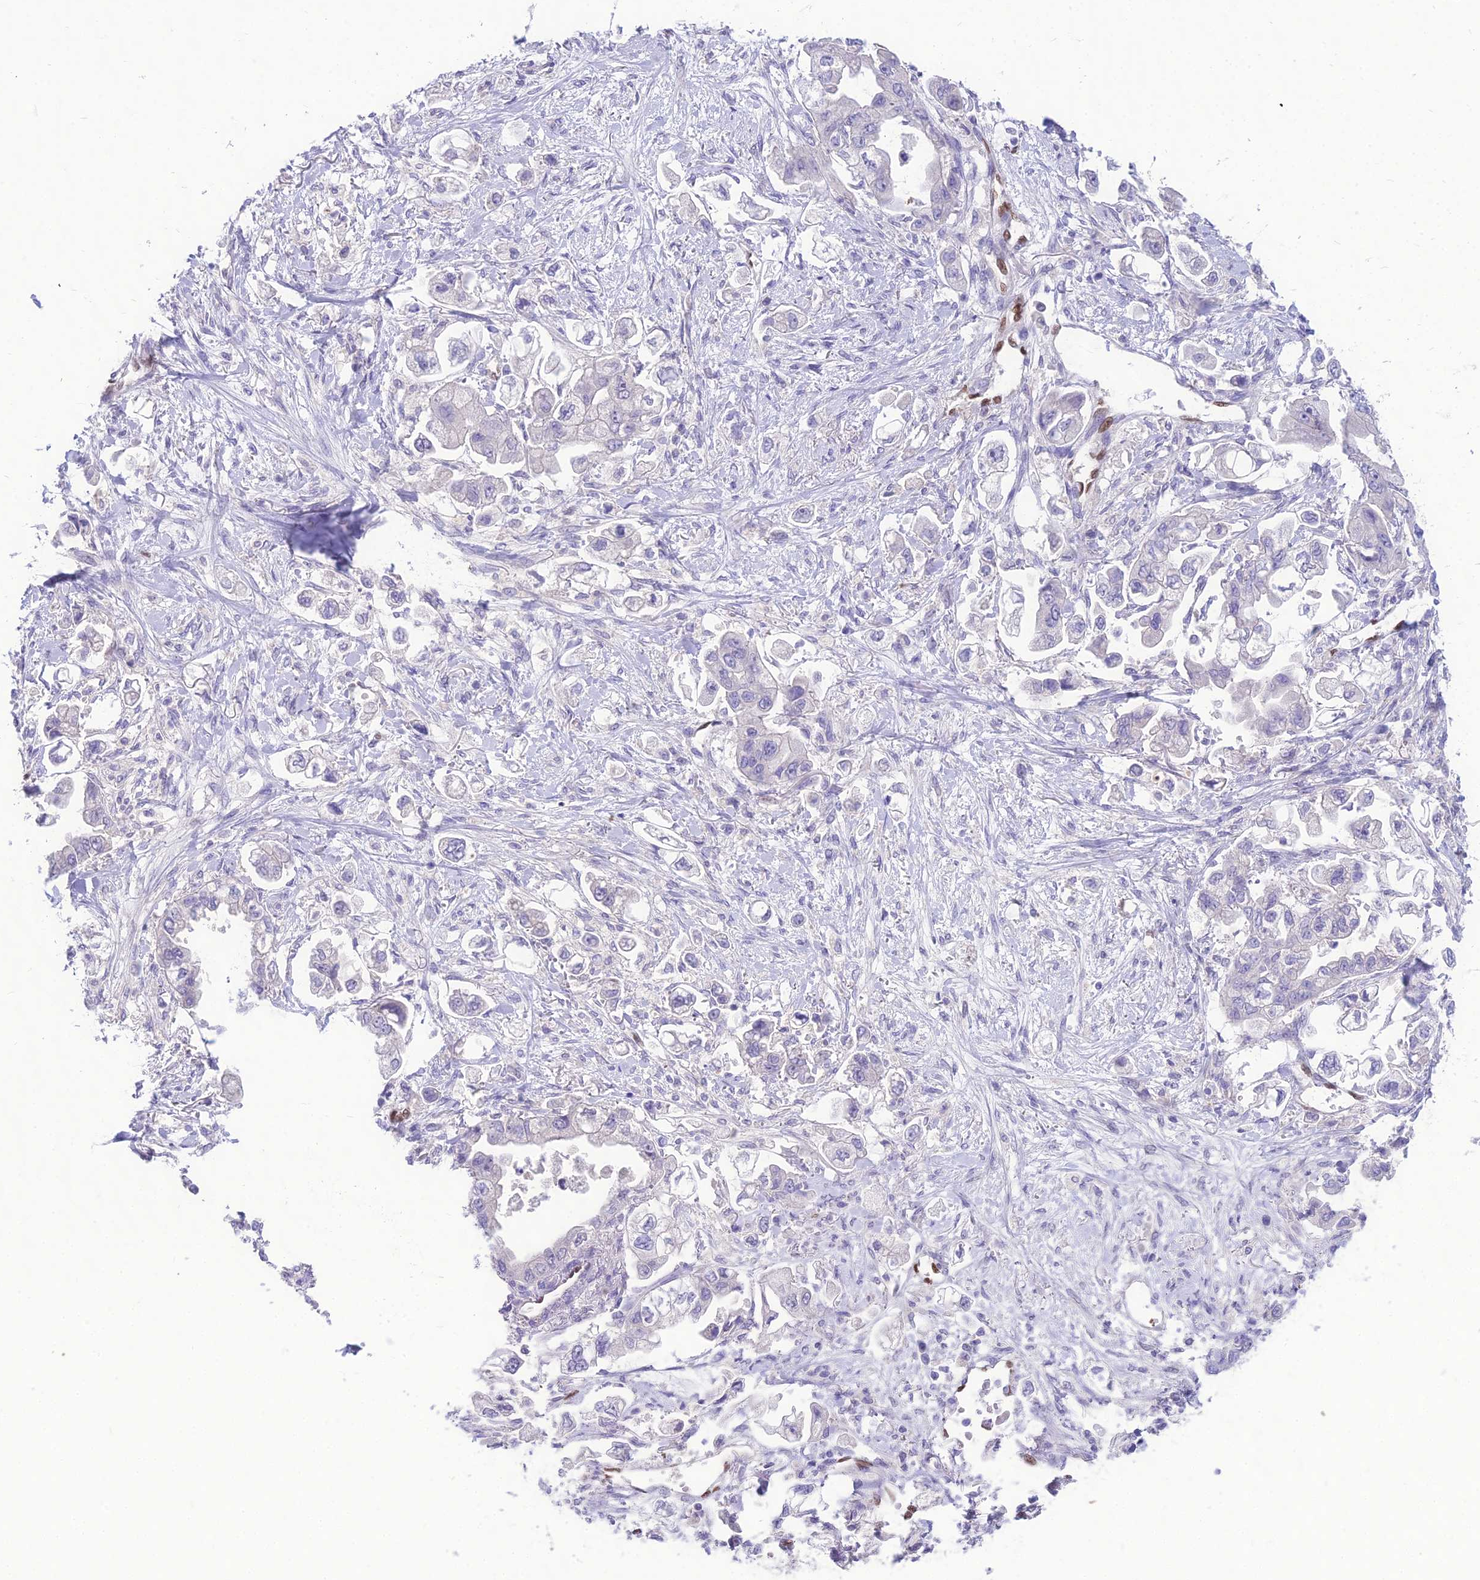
{"staining": {"intensity": "negative", "quantity": "none", "location": "none"}, "tissue": "stomach cancer", "cell_type": "Tumor cells", "image_type": "cancer", "snomed": [{"axis": "morphology", "description": "Adenocarcinoma, NOS"}, {"axis": "topography", "description": "Stomach"}], "caption": "Immunohistochemistry of stomach adenocarcinoma reveals no expression in tumor cells.", "gene": "NOVA2", "patient": {"sex": "male", "age": 62}}